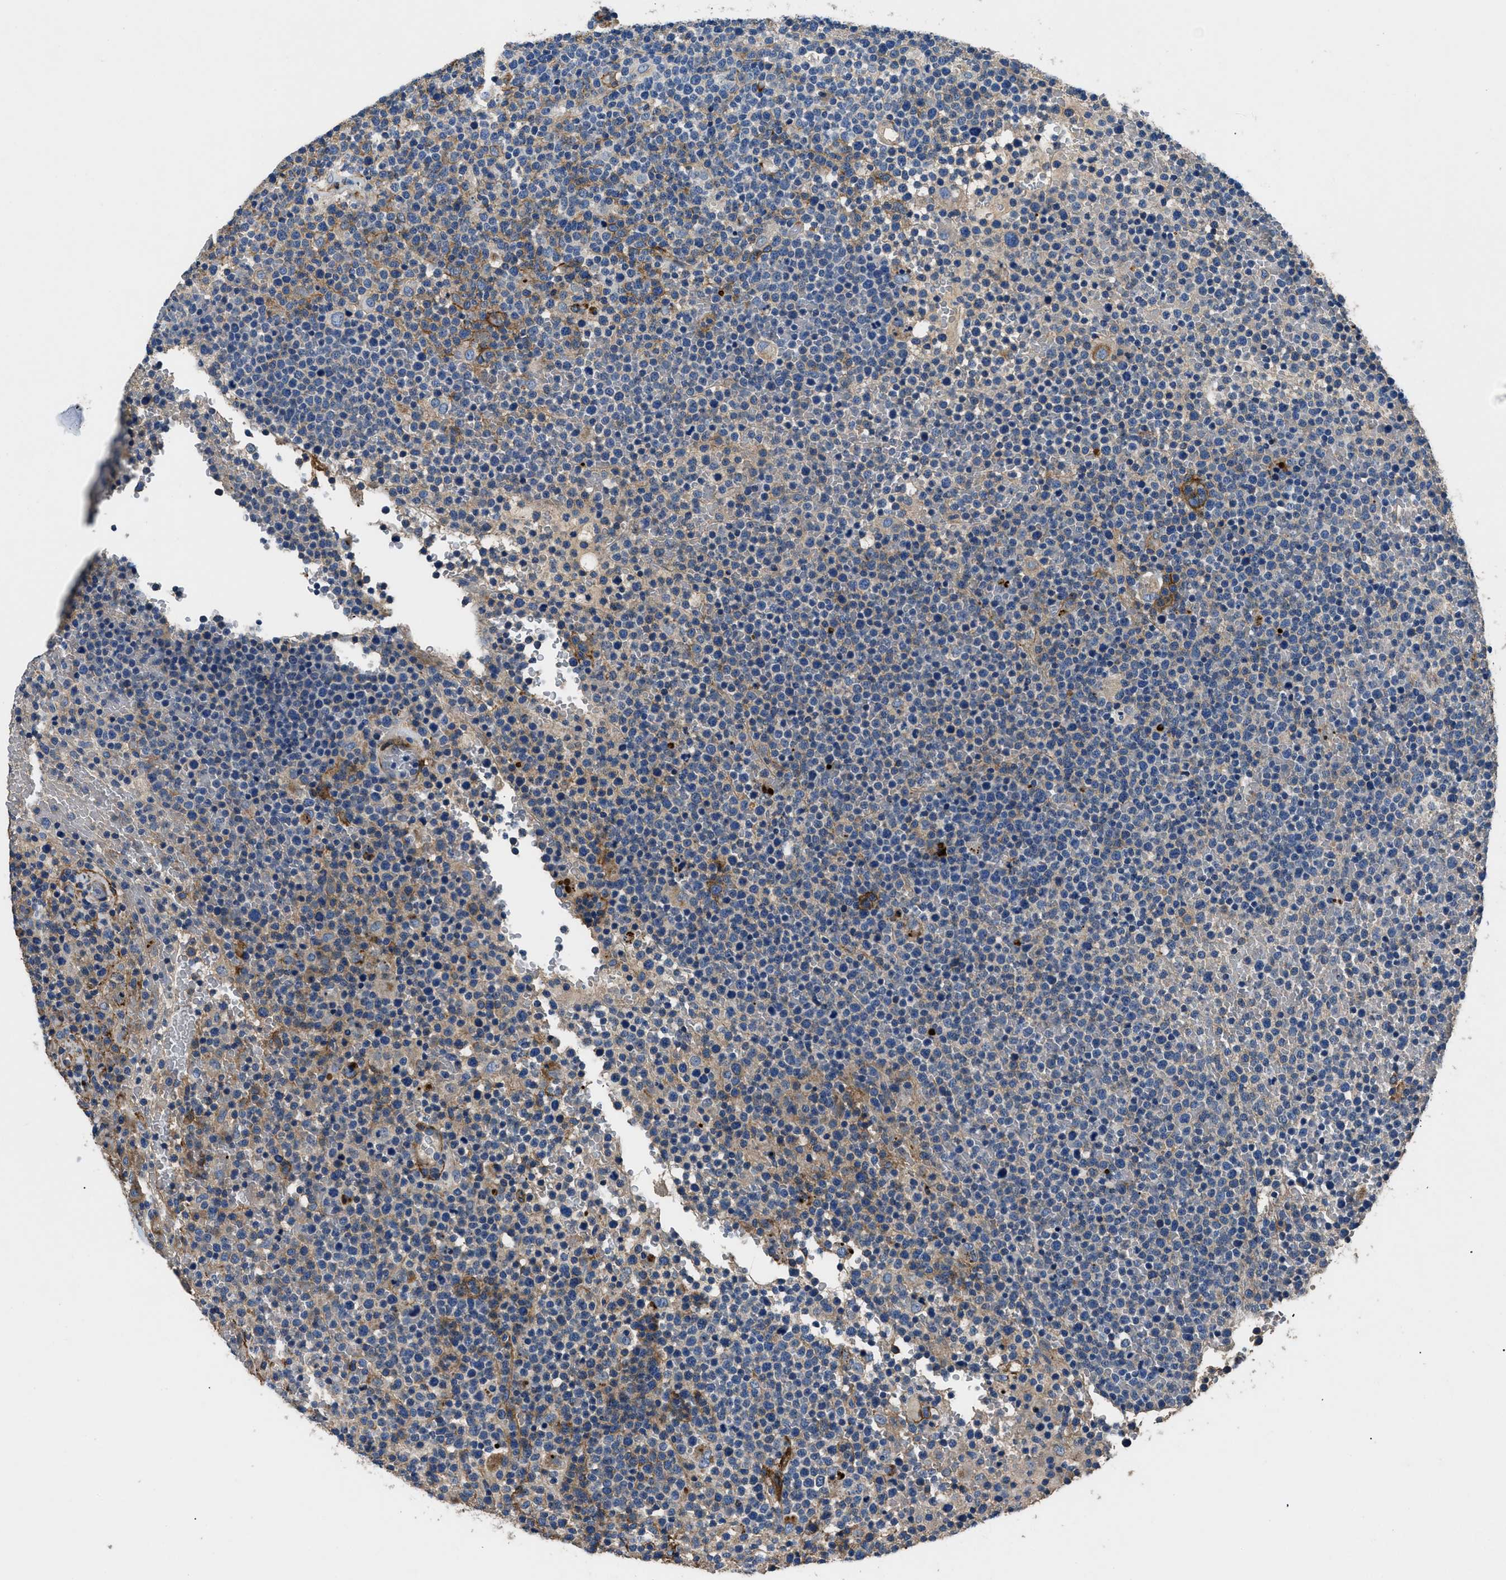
{"staining": {"intensity": "weak", "quantity": "<25%", "location": "cytoplasmic/membranous"}, "tissue": "lymphoma", "cell_type": "Tumor cells", "image_type": "cancer", "snomed": [{"axis": "morphology", "description": "Malignant lymphoma, non-Hodgkin's type, High grade"}, {"axis": "topography", "description": "Lymph node"}], "caption": "DAB (3,3'-diaminobenzidine) immunohistochemical staining of human lymphoma exhibits no significant staining in tumor cells.", "gene": "CD276", "patient": {"sex": "male", "age": 61}}